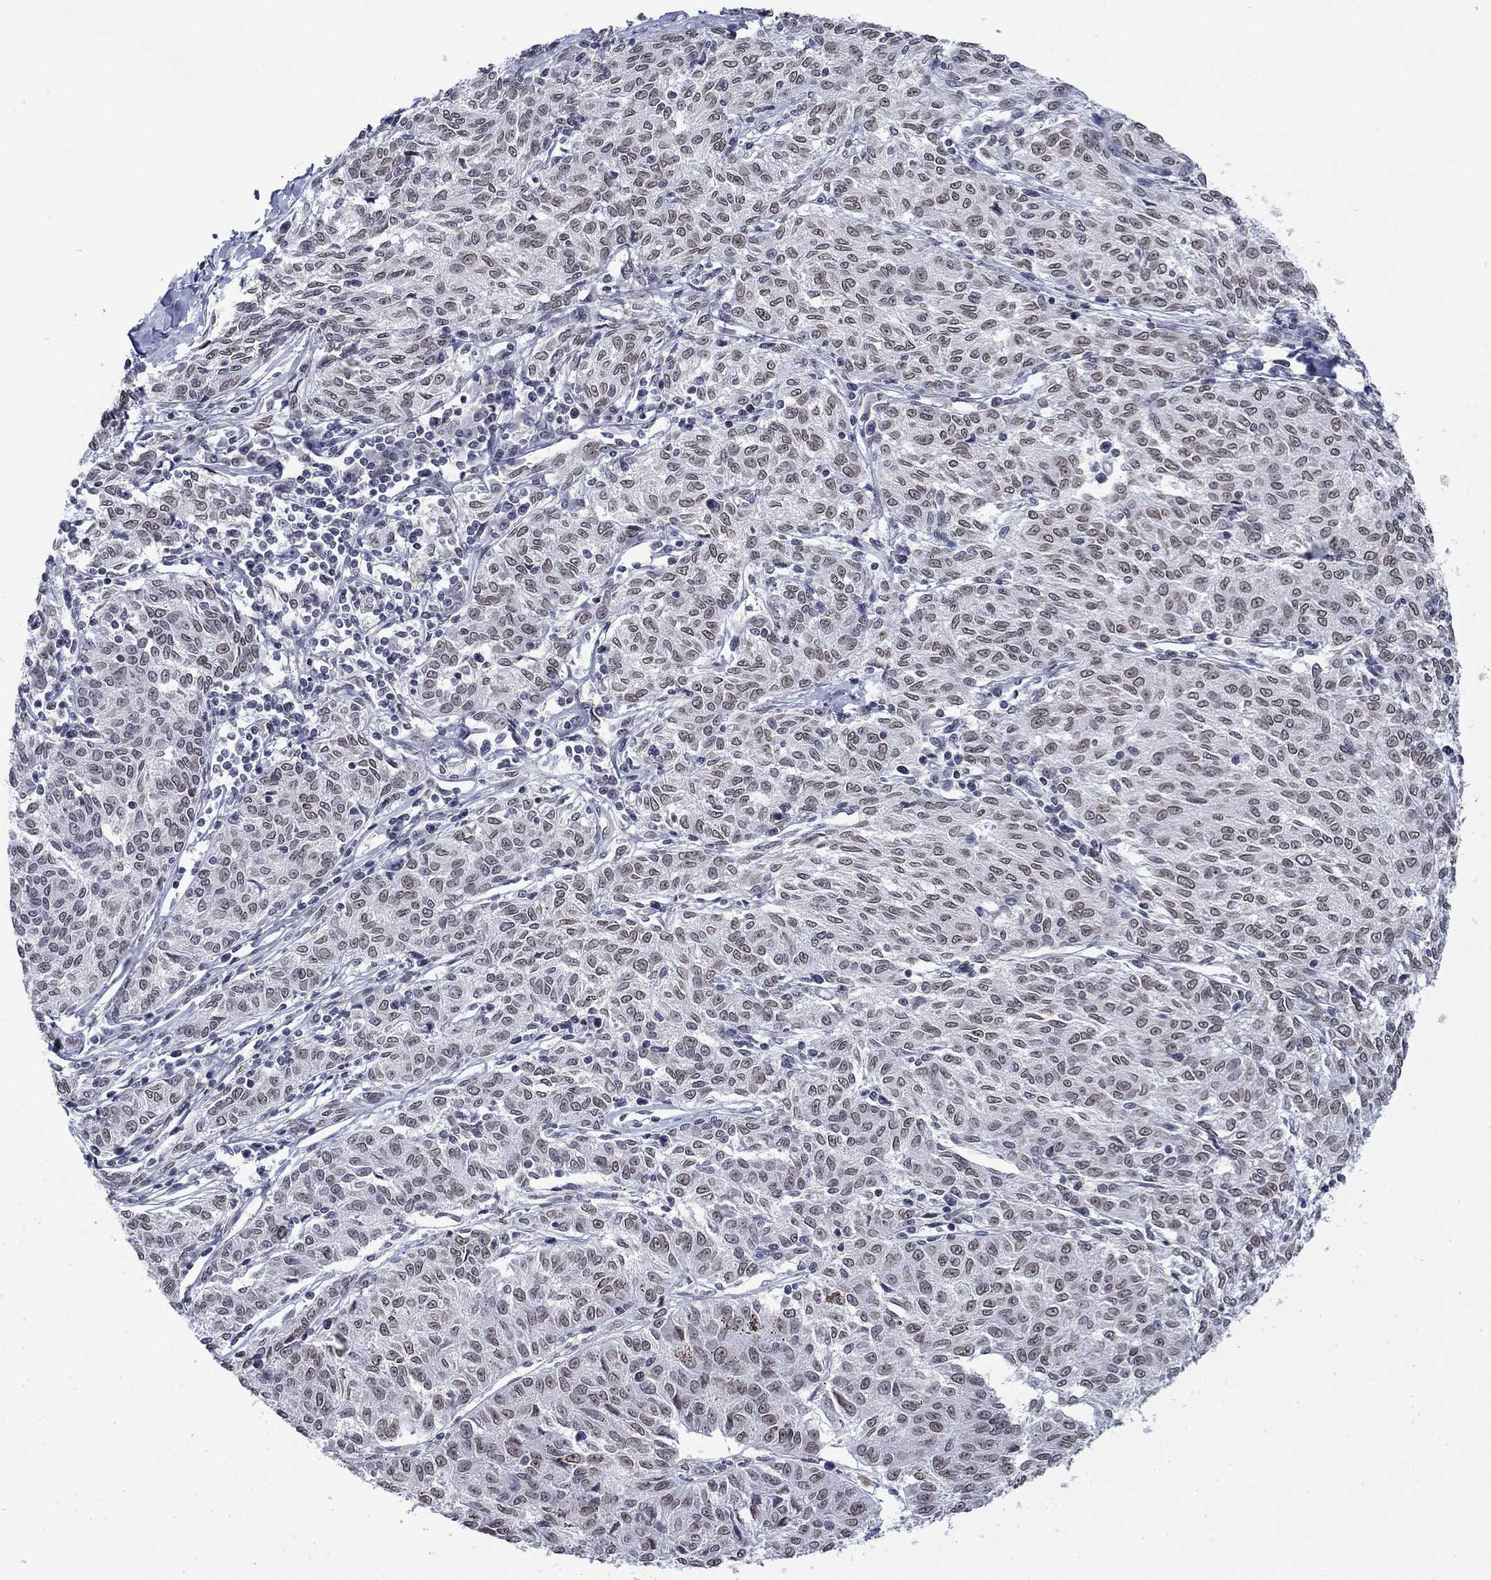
{"staining": {"intensity": "moderate", "quantity": "25%-75%", "location": "cytoplasmic/membranous,nuclear"}, "tissue": "melanoma", "cell_type": "Tumor cells", "image_type": "cancer", "snomed": [{"axis": "morphology", "description": "Malignant melanoma, NOS"}, {"axis": "topography", "description": "Skin"}], "caption": "Immunohistochemistry (IHC) image of human melanoma stained for a protein (brown), which displays medium levels of moderate cytoplasmic/membranous and nuclear expression in approximately 25%-75% of tumor cells.", "gene": "TOR1AIP1", "patient": {"sex": "female", "age": 72}}